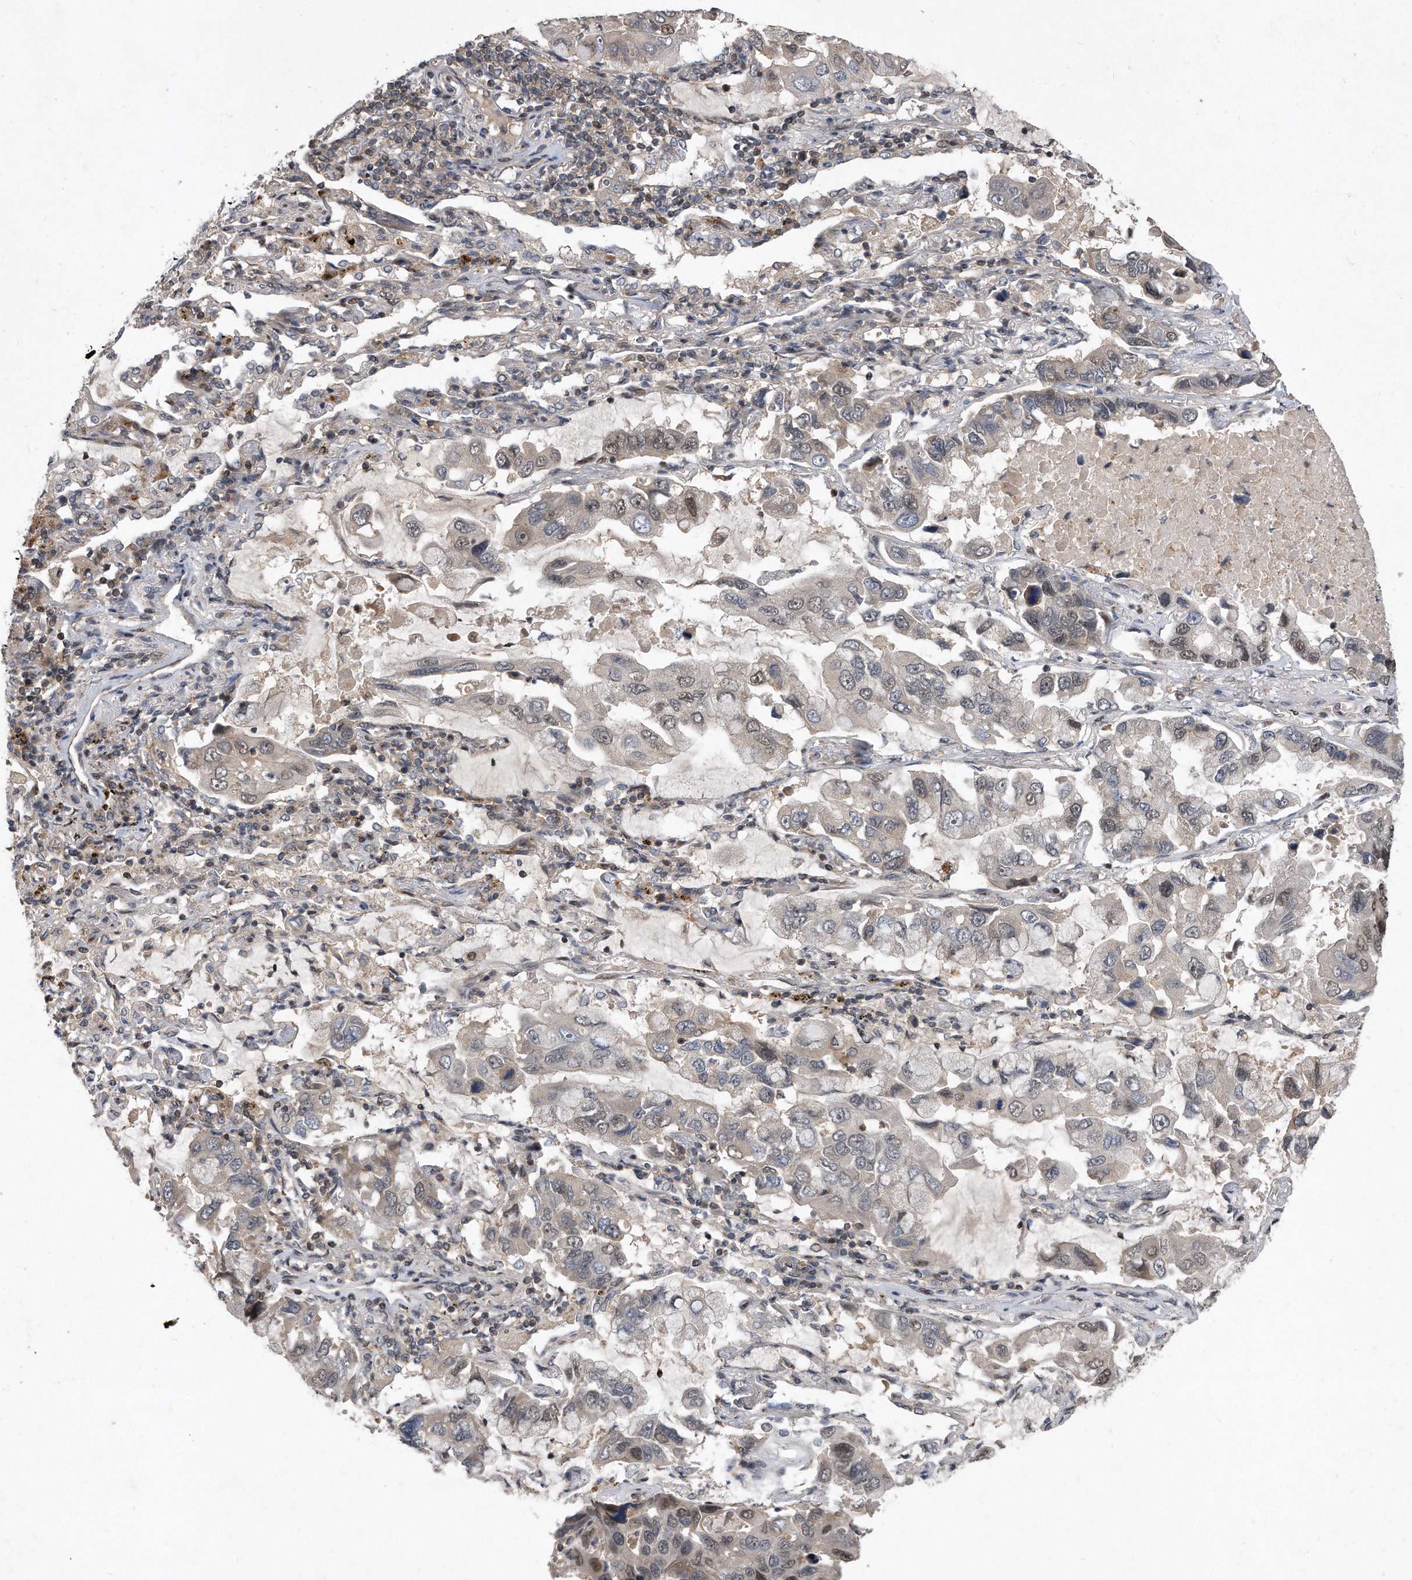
{"staining": {"intensity": "weak", "quantity": "<25%", "location": "cytoplasmic/membranous,nuclear"}, "tissue": "lung cancer", "cell_type": "Tumor cells", "image_type": "cancer", "snomed": [{"axis": "morphology", "description": "Adenocarcinoma, NOS"}, {"axis": "topography", "description": "Lung"}], "caption": "The IHC photomicrograph has no significant positivity in tumor cells of lung adenocarcinoma tissue.", "gene": "PGBD2", "patient": {"sex": "male", "age": 64}}